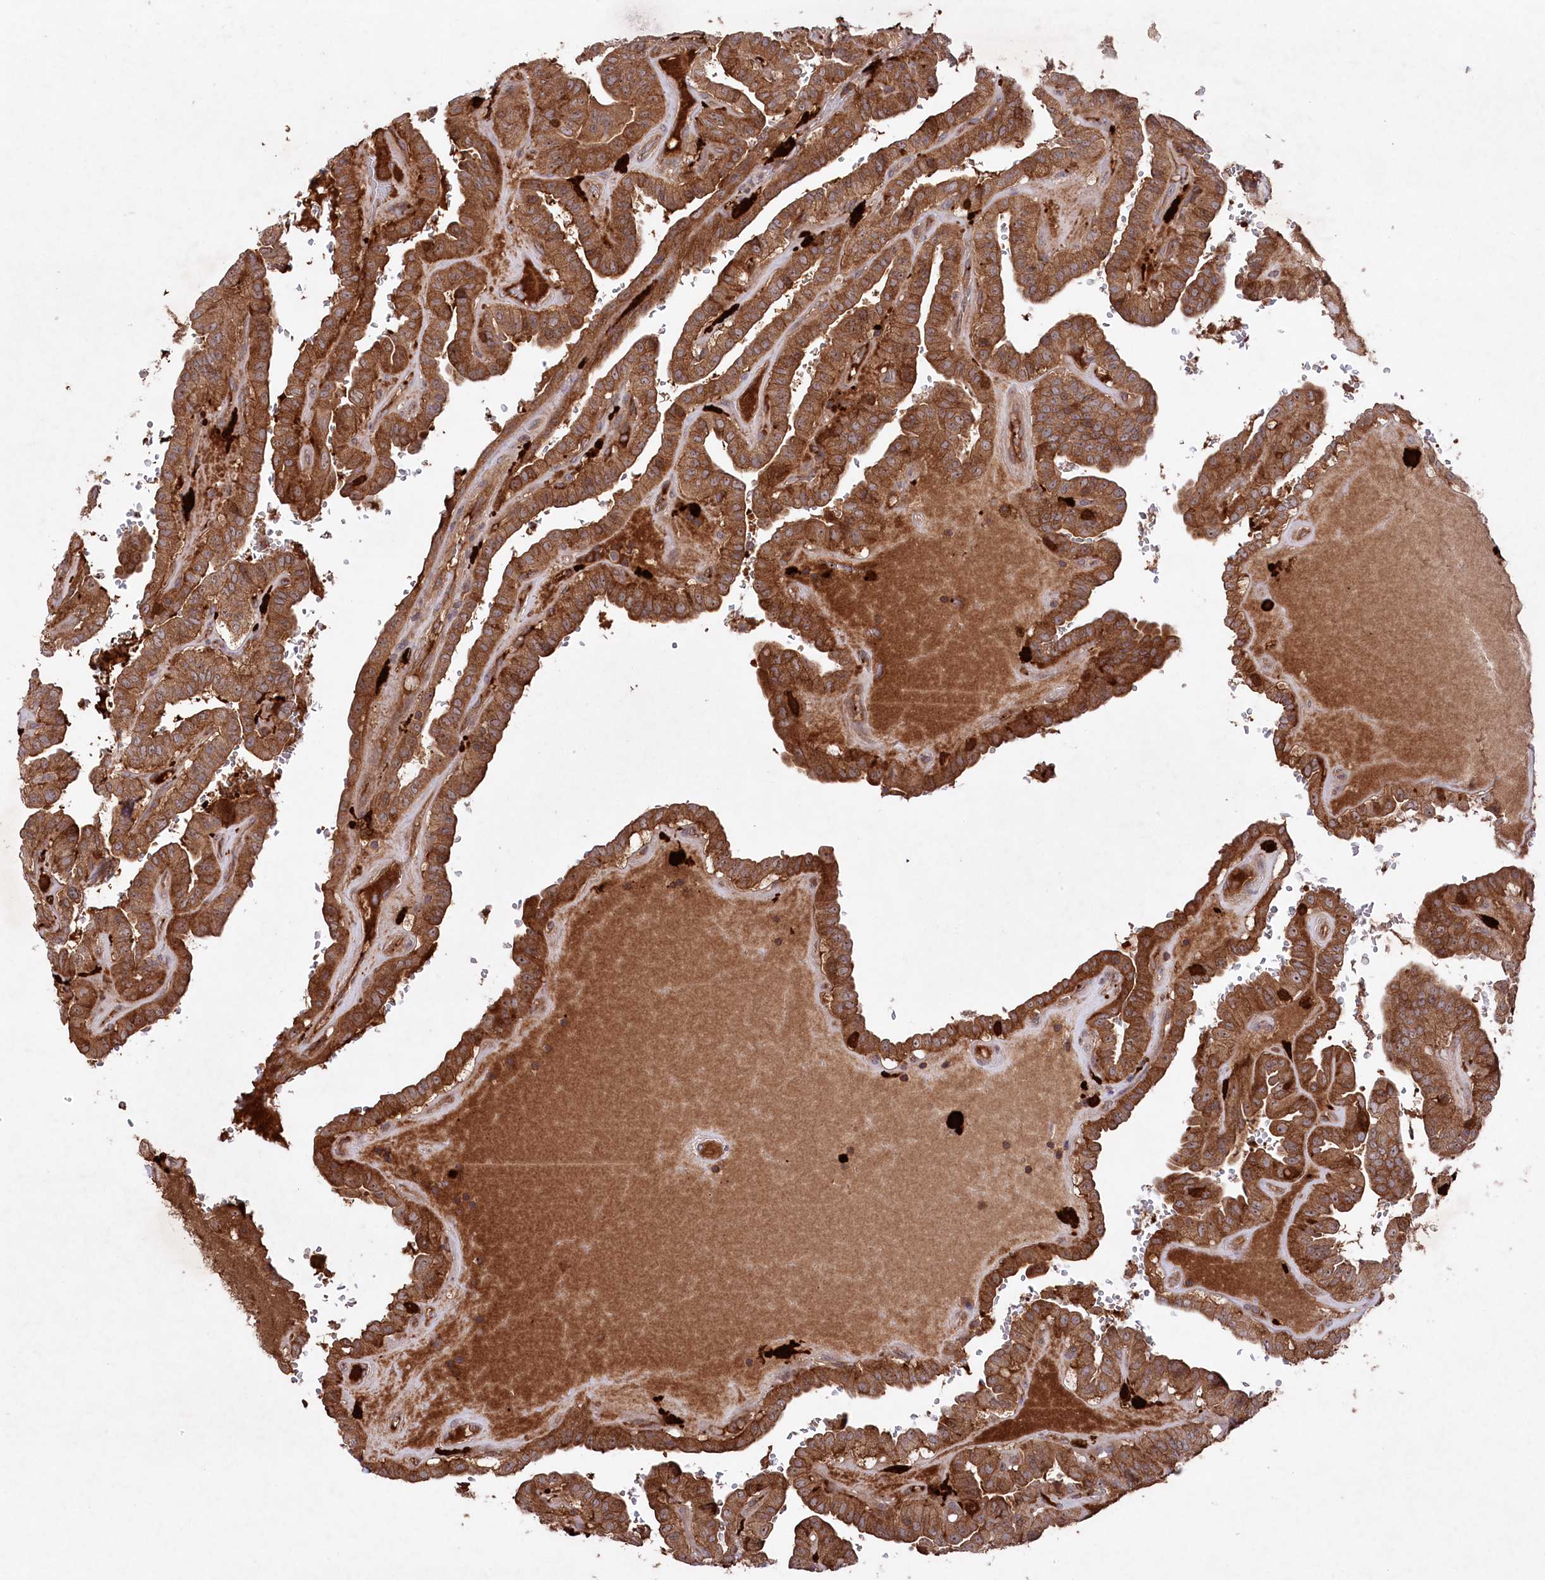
{"staining": {"intensity": "strong", "quantity": ">75%", "location": "cytoplasmic/membranous"}, "tissue": "thyroid cancer", "cell_type": "Tumor cells", "image_type": "cancer", "snomed": [{"axis": "morphology", "description": "Papillary adenocarcinoma, NOS"}, {"axis": "topography", "description": "Thyroid gland"}], "caption": "A photomicrograph of human thyroid cancer stained for a protein displays strong cytoplasmic/membranous brown staining in tumor cells. Nuclei are stained in blue.", "gene": "PPP1R21", "patient": {"sex": "male", "age": 77}}